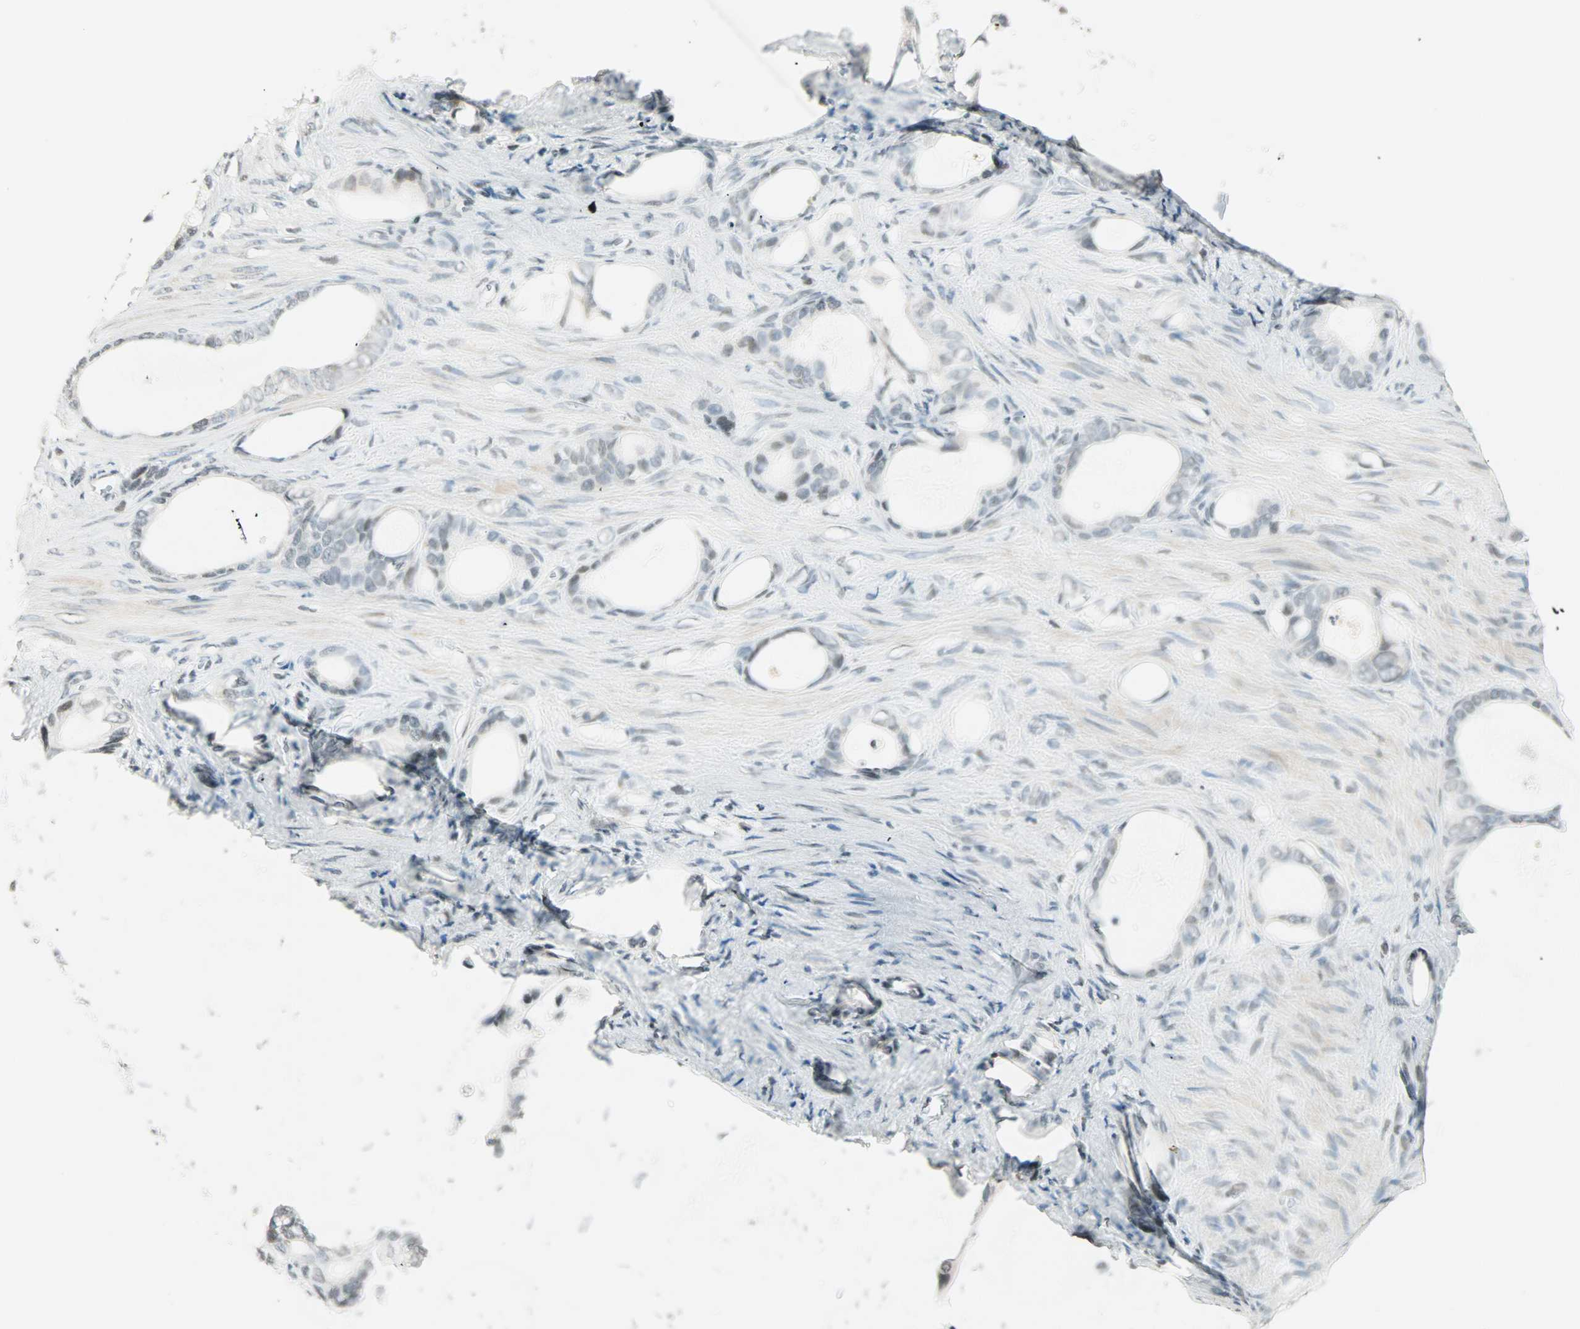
{"staining": {"intensity": "weak", "quantity": "<25%", "location": "nuclear"}, "tissue": "stomach cancer", "cell_type": "Tumor cells", "image_type": "cancer", "snomed": [{"axis": "morphology", "description": "Adenocarcinoma, NOS"}, {"axis": "topography", "description": "Stomach"}], "caption": "This is a photomicrograph of immunohistochemistry (IHC) staining of adenocarcinoma (stomach), which shows no positivity in tumor cells.", "gene": "SMAD3", "patient": {"sex": "female", "age": 75}}